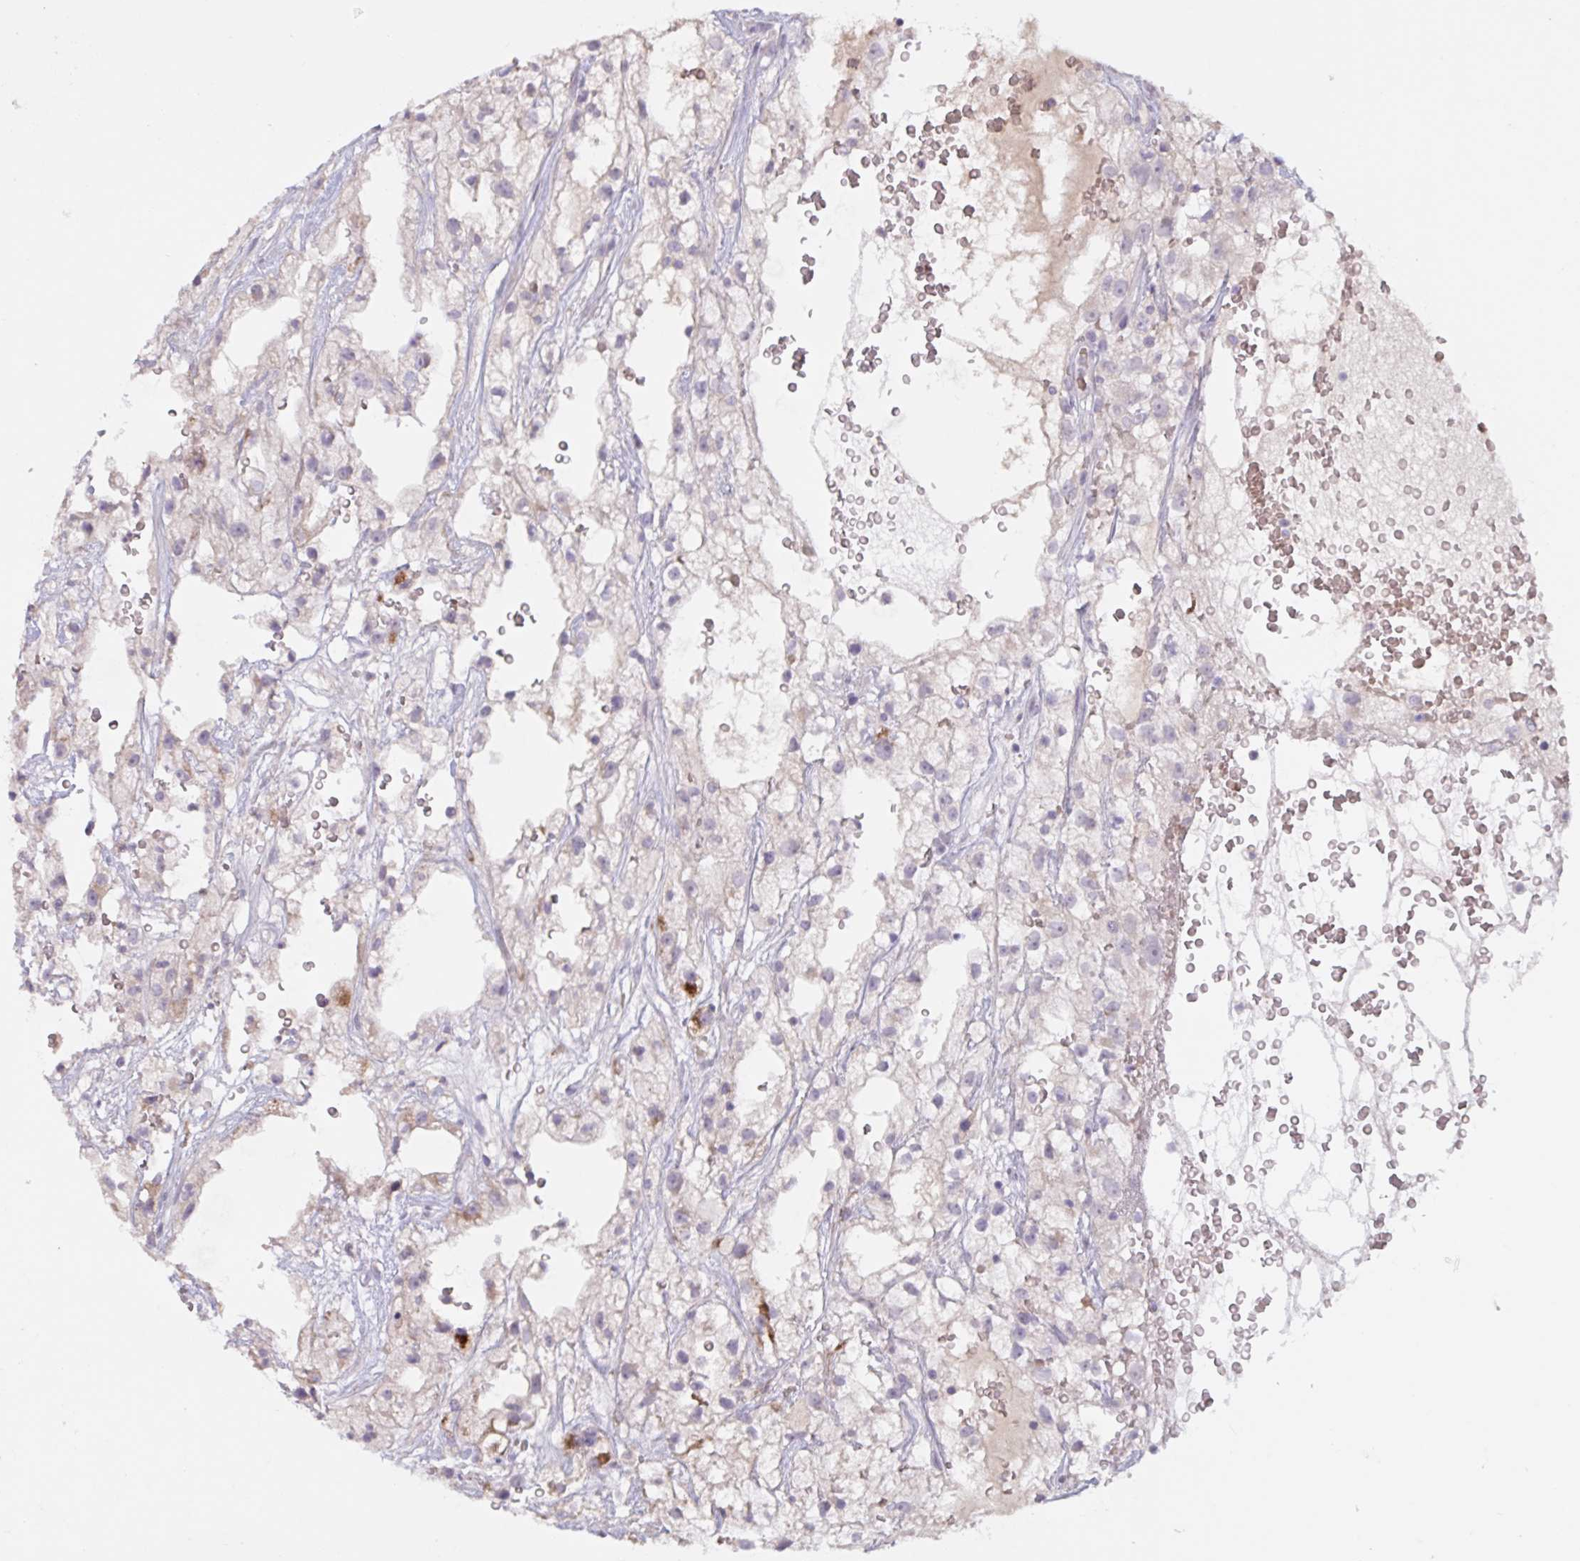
{"staining": {"intensity": "negative", "quantity": "none", "location": "none"}, "tissue": "renal cancer", "cell_type": "Tumor cells", "image_type": "cancer", "snomed": [{"axis": "morphology", "description": "Adenocarcinoma, NOS"}, {"axis": "topography", "description": "Kidney"}], "caption": "IHC of renal cancer exhibits no expression in tumor cells.", "gene": "RFPL4B", "patient": {"sex": "male", "age": 59}}